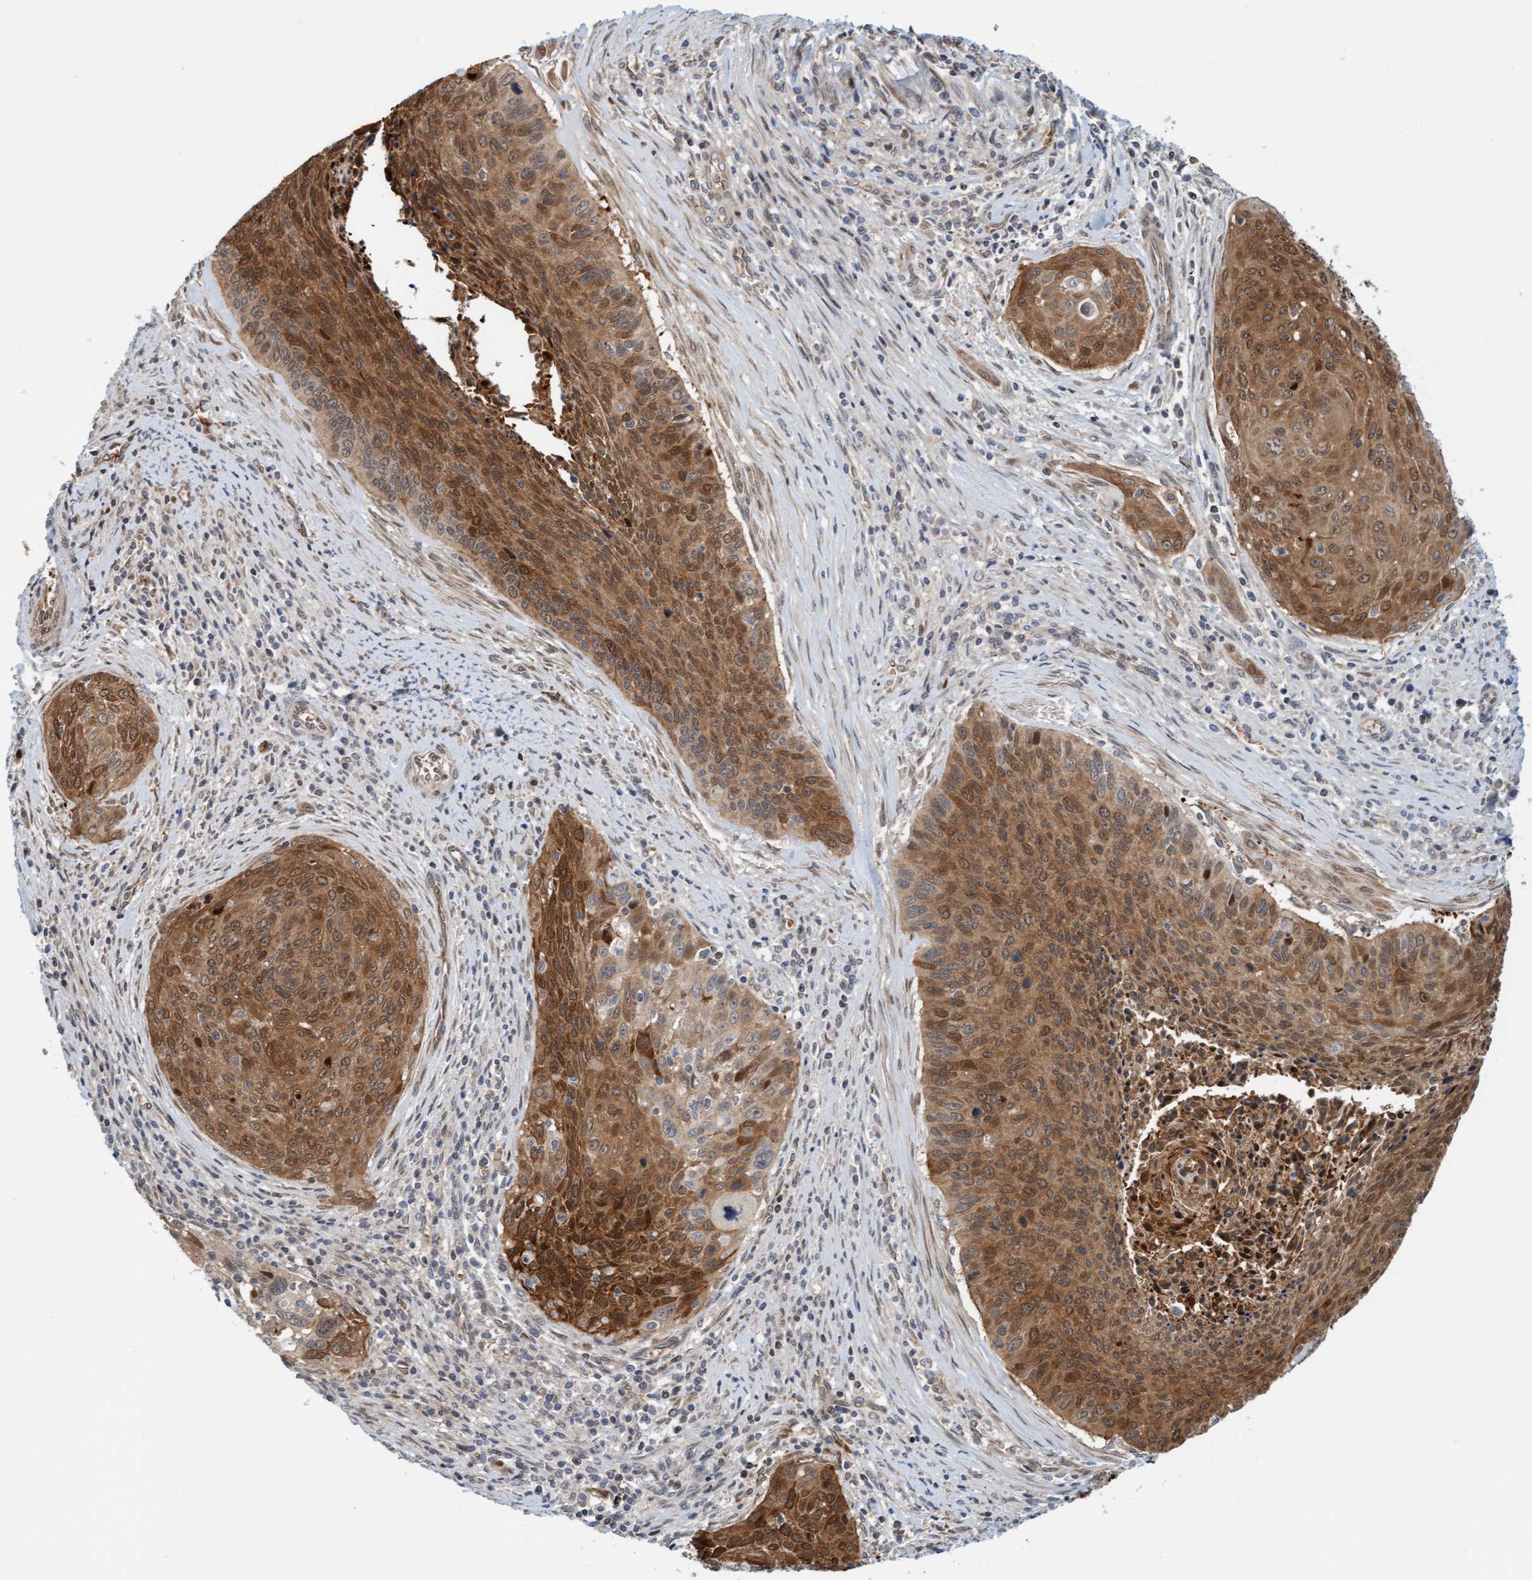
{"staining": {"intensity": "moderate", "quantity": ">75%", "location": "cytoplasmic/membranous,nuclear"}, "tissue": "cervical cancer", "cell_type": "Tumor cells", "image_type": "cancer", "snomed": [{"axis": "morphology", "description": "Squamous cell carcinoma, NOS"}, {"axis": "topography", "description": "Cervix"}], "caption": "This micrograph reveals immunohistochemistry staining of human cervical cancer (squamous cell carcinoma), with medium moderate cytoplasmic/membranous and nuclear expression in about >75% of tumor cells.", "gene": "EIF4EBP1", "patient": {"sex": "female", "age": 55}}